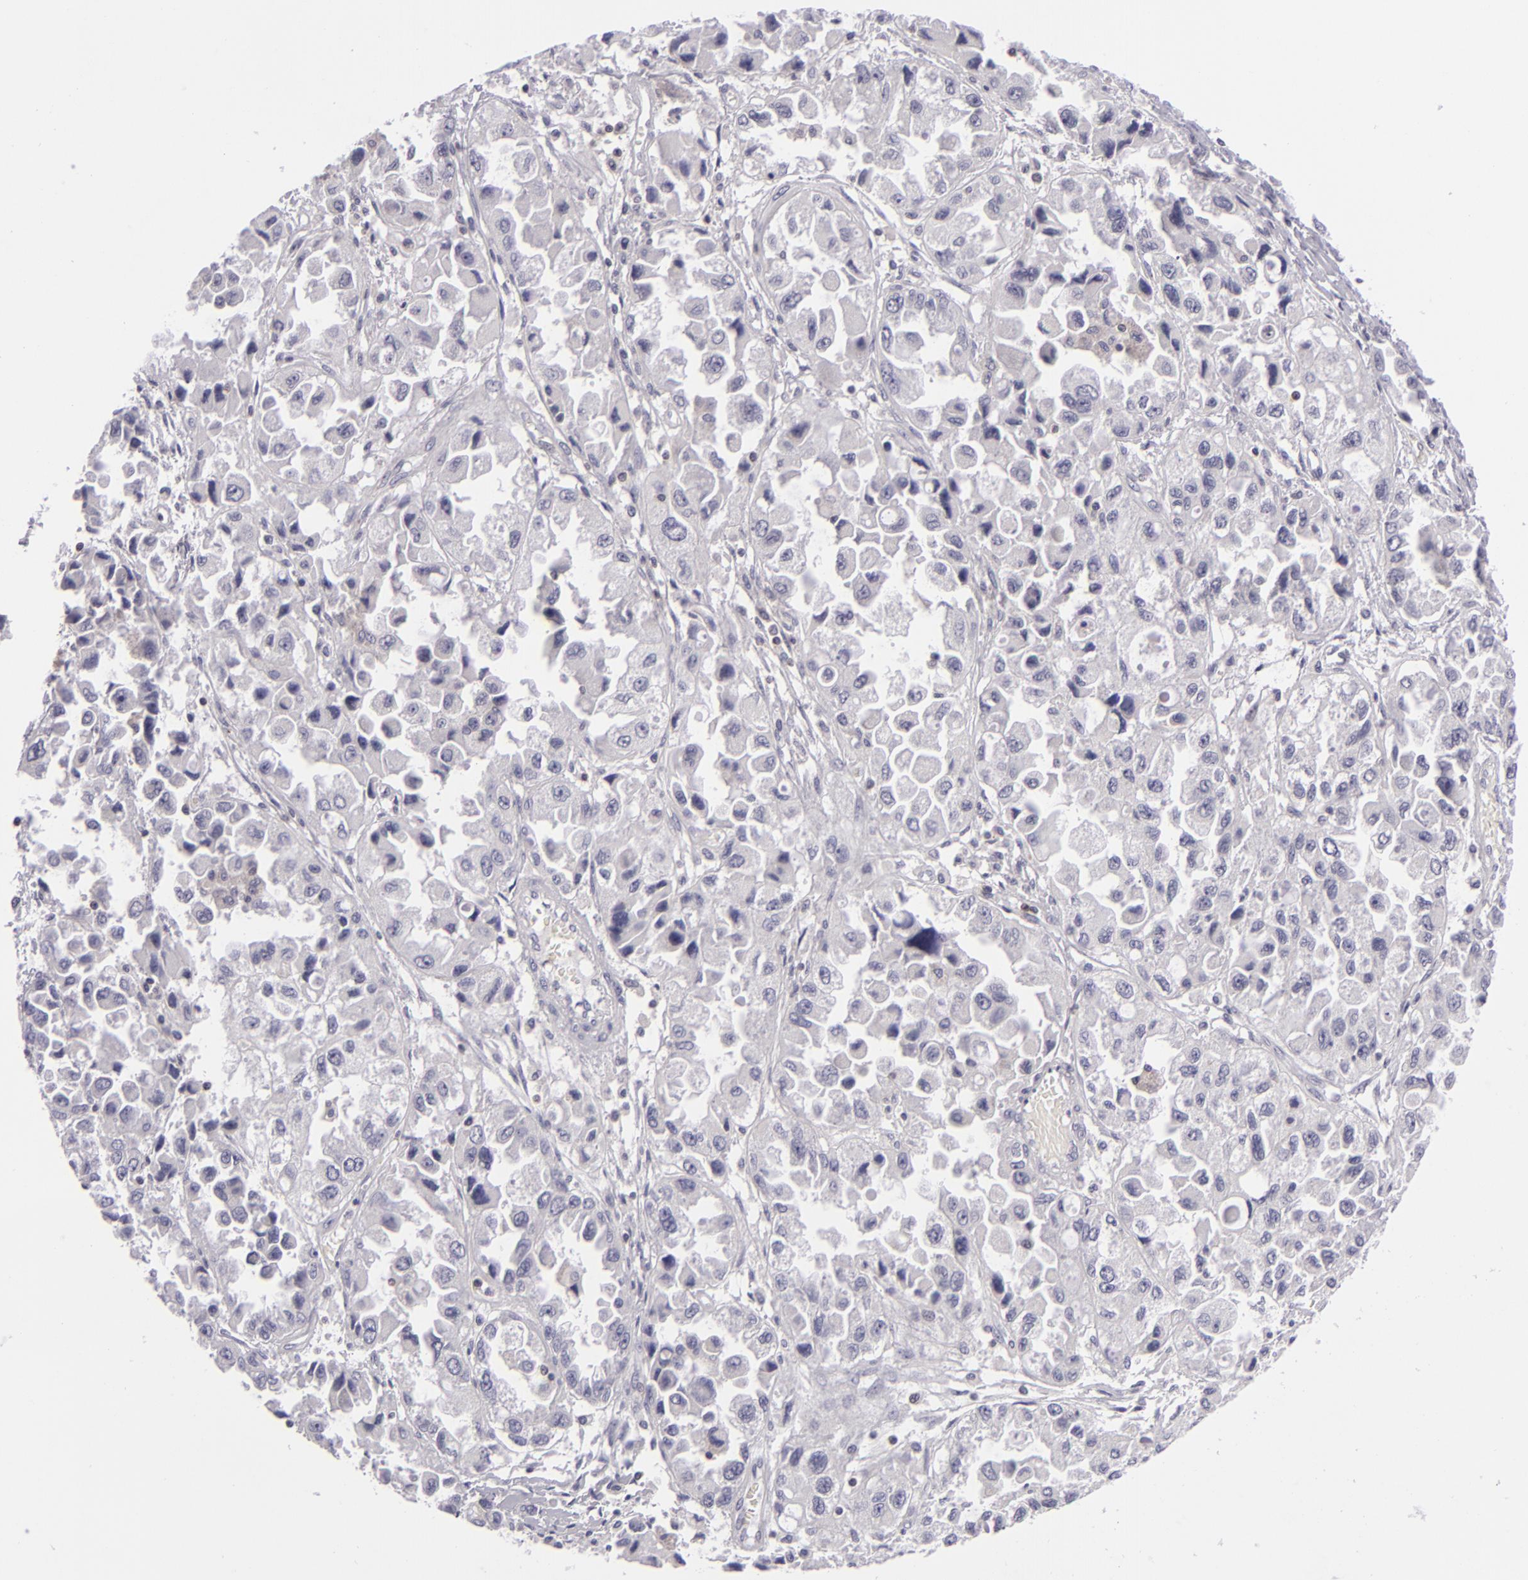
{"staining": {"intensity": "negative", "quantity": "none", "location": "none"}, "tissue": "ovarian cancer", "cell_type": "Tumor cells", "image_type": "cancer", "snomed": [{"axis": "morphology", "description": "Cystadenocarcinoma, serous, NOS"}, {"axis": "topography", "description": "Ovary"}], "caption": "Immunohistochemistry histopathology image of ovarian cancer (serous cystadenocarcinoma) stained for a protein (brown), which displays no expression in tumor cells.", "gene": "KCNAB2", "patient": {"sex": "female", "age": 84}}